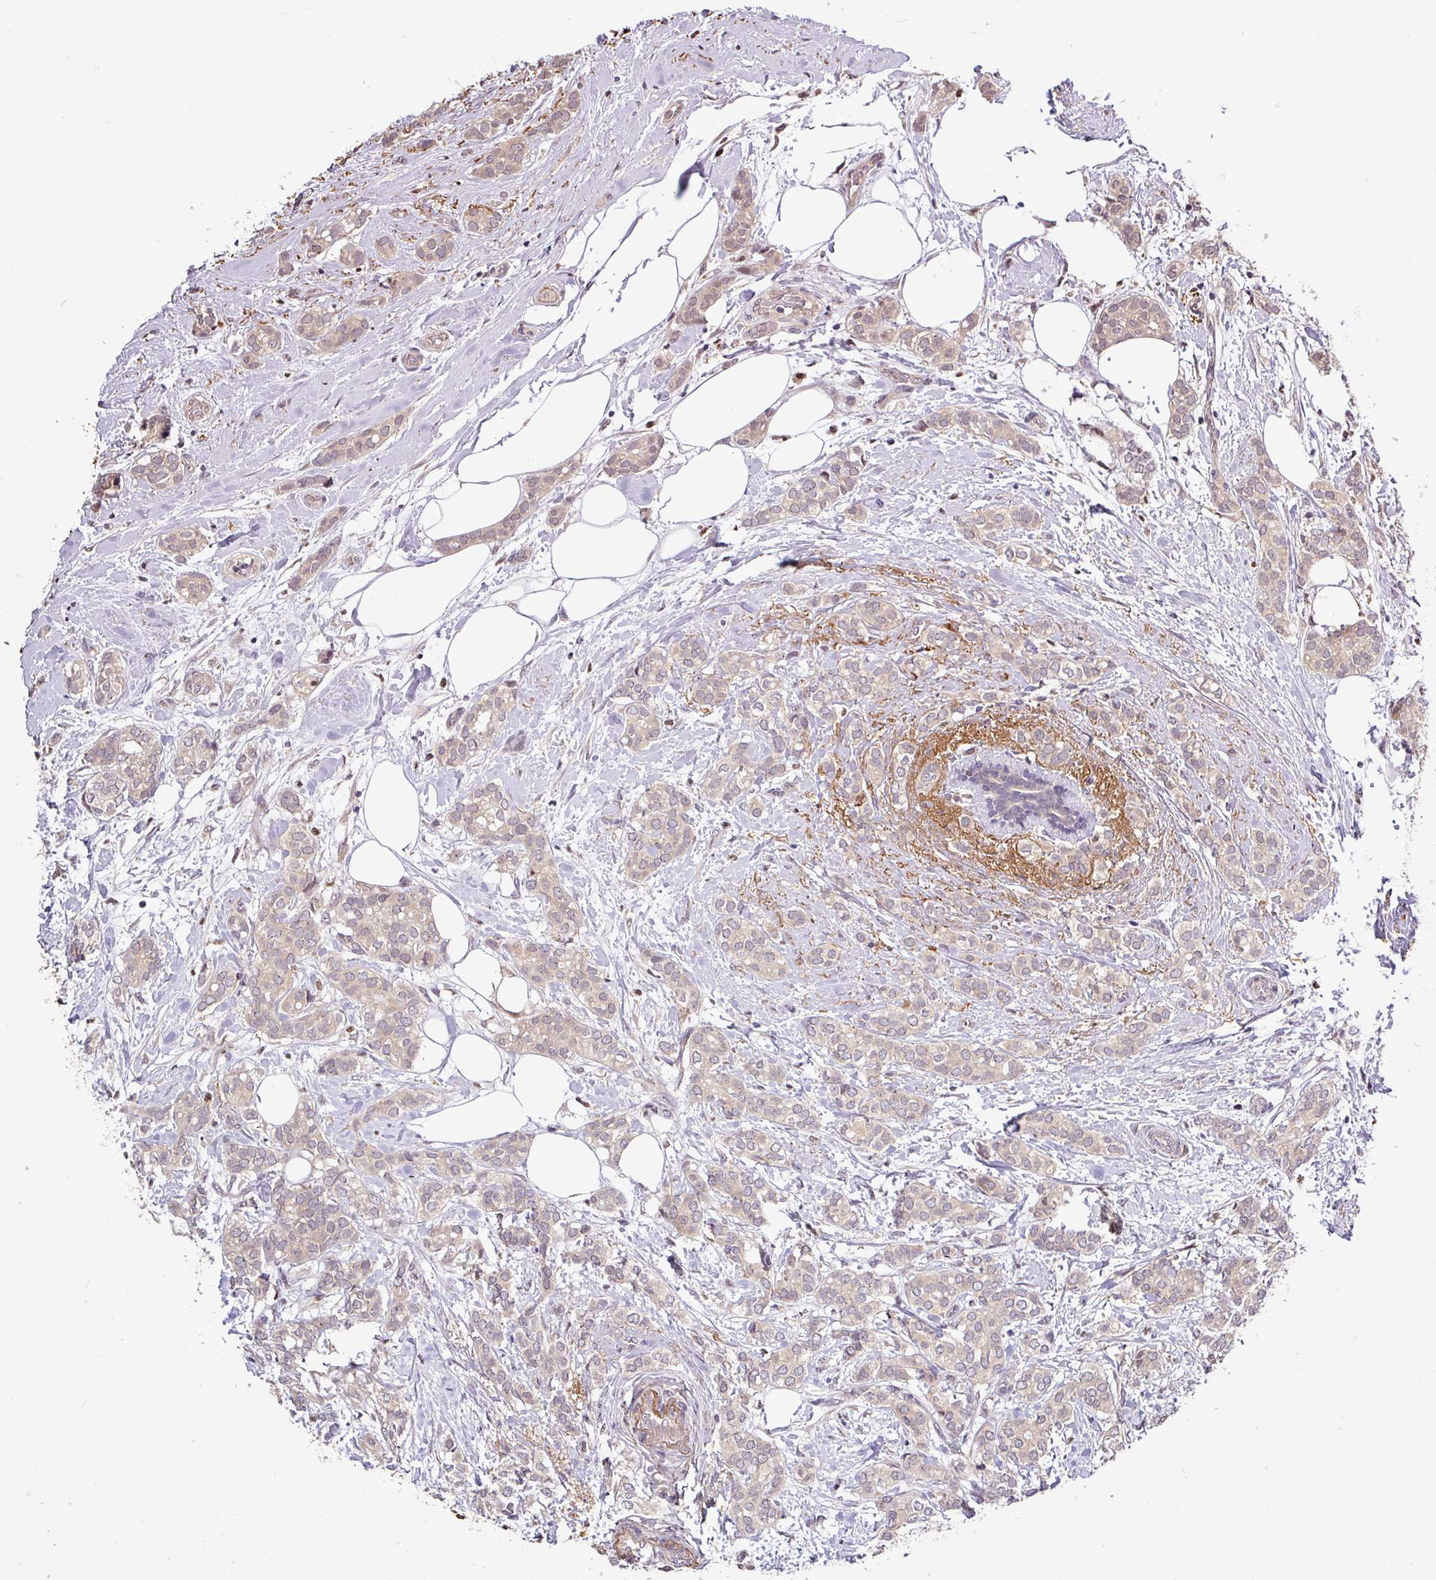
{"staining": {"intensity": "weak", "quantity": "<25%", "location": "cytoplasmic/membranous"}, "tissue": "breast cancer", "cell_type": "Tumor cells", "image_type": "cancer", "snomed": [{"axis": "morphology", "description": "Duct carcinoma"}, {"axis": "topography", "description": "Breast"}], "caption": "DAB immunohistochemical staining of breast cancer displays no significant positivity in tumor cells.", "gene": "SKIC2", "patient": {"sex": "female", "age": 73}}